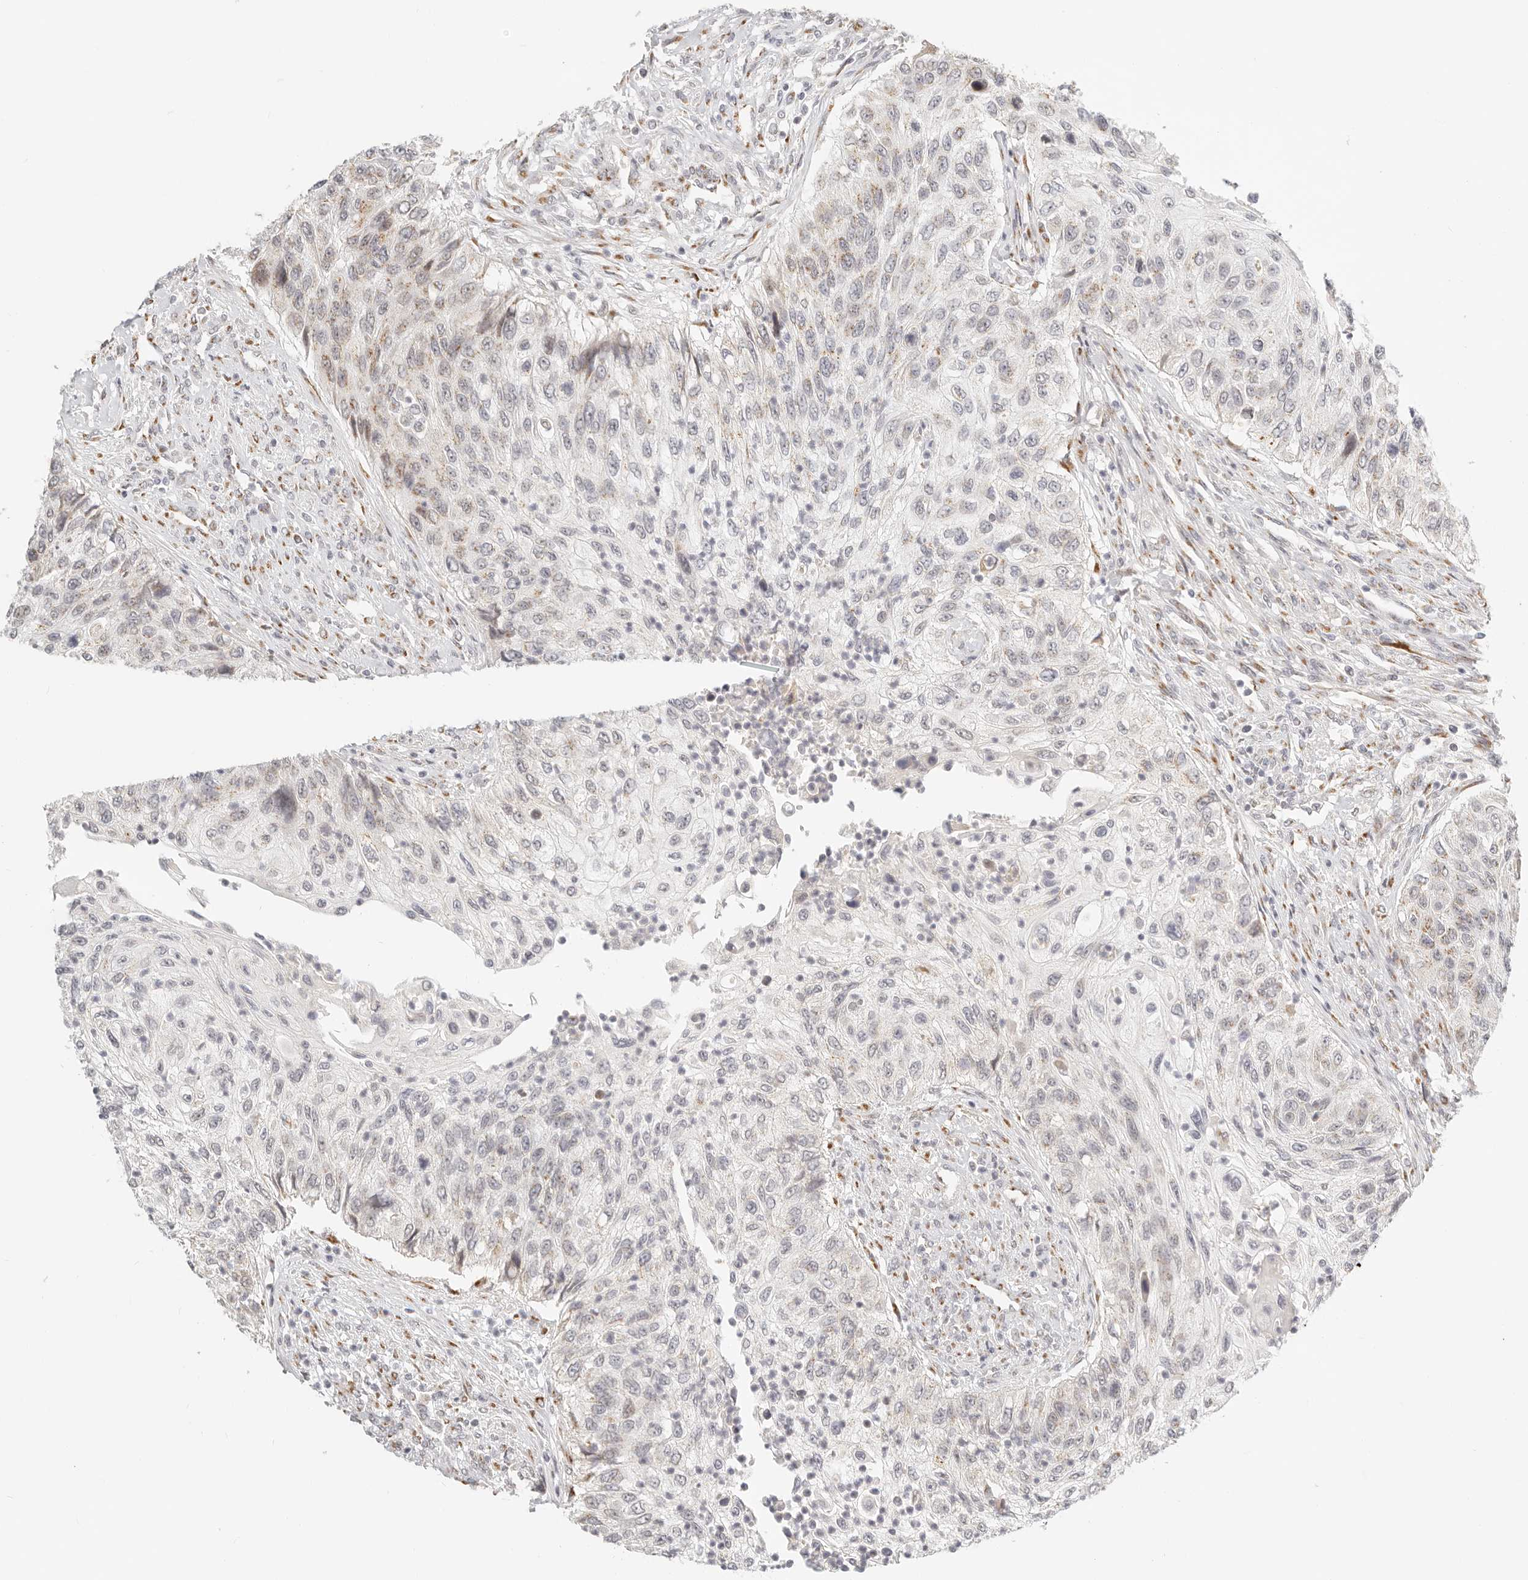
{"staining": {"intensity": "weak", "quantity": "<25%", "location": "cytoplasmic/membranous"}, "tissue": "urothelial cancer", "cell_type": "Tumor cells", "image_type": "cancer", "snomed": [{"axis": "morphology", "description": "Urothelial carcinoma, High grade"}, {"axis": "topography", "description": "Urinary bladder"}], "caption": "An immunohistochemistry (IHC) image of high-grade urothelial carcinoma is shown. There is no staining in tumor cells of high-grade urothelial carcinoma. Brightfield microscopy of immunohistochemistry (IHC) stained with DAB (3,3'-diaminobenzidine) (brown) and hematoxylin (blue), captured at high magnification.", "gene": "FAM20B", "patient": {"sex": "female", "age": 60}}